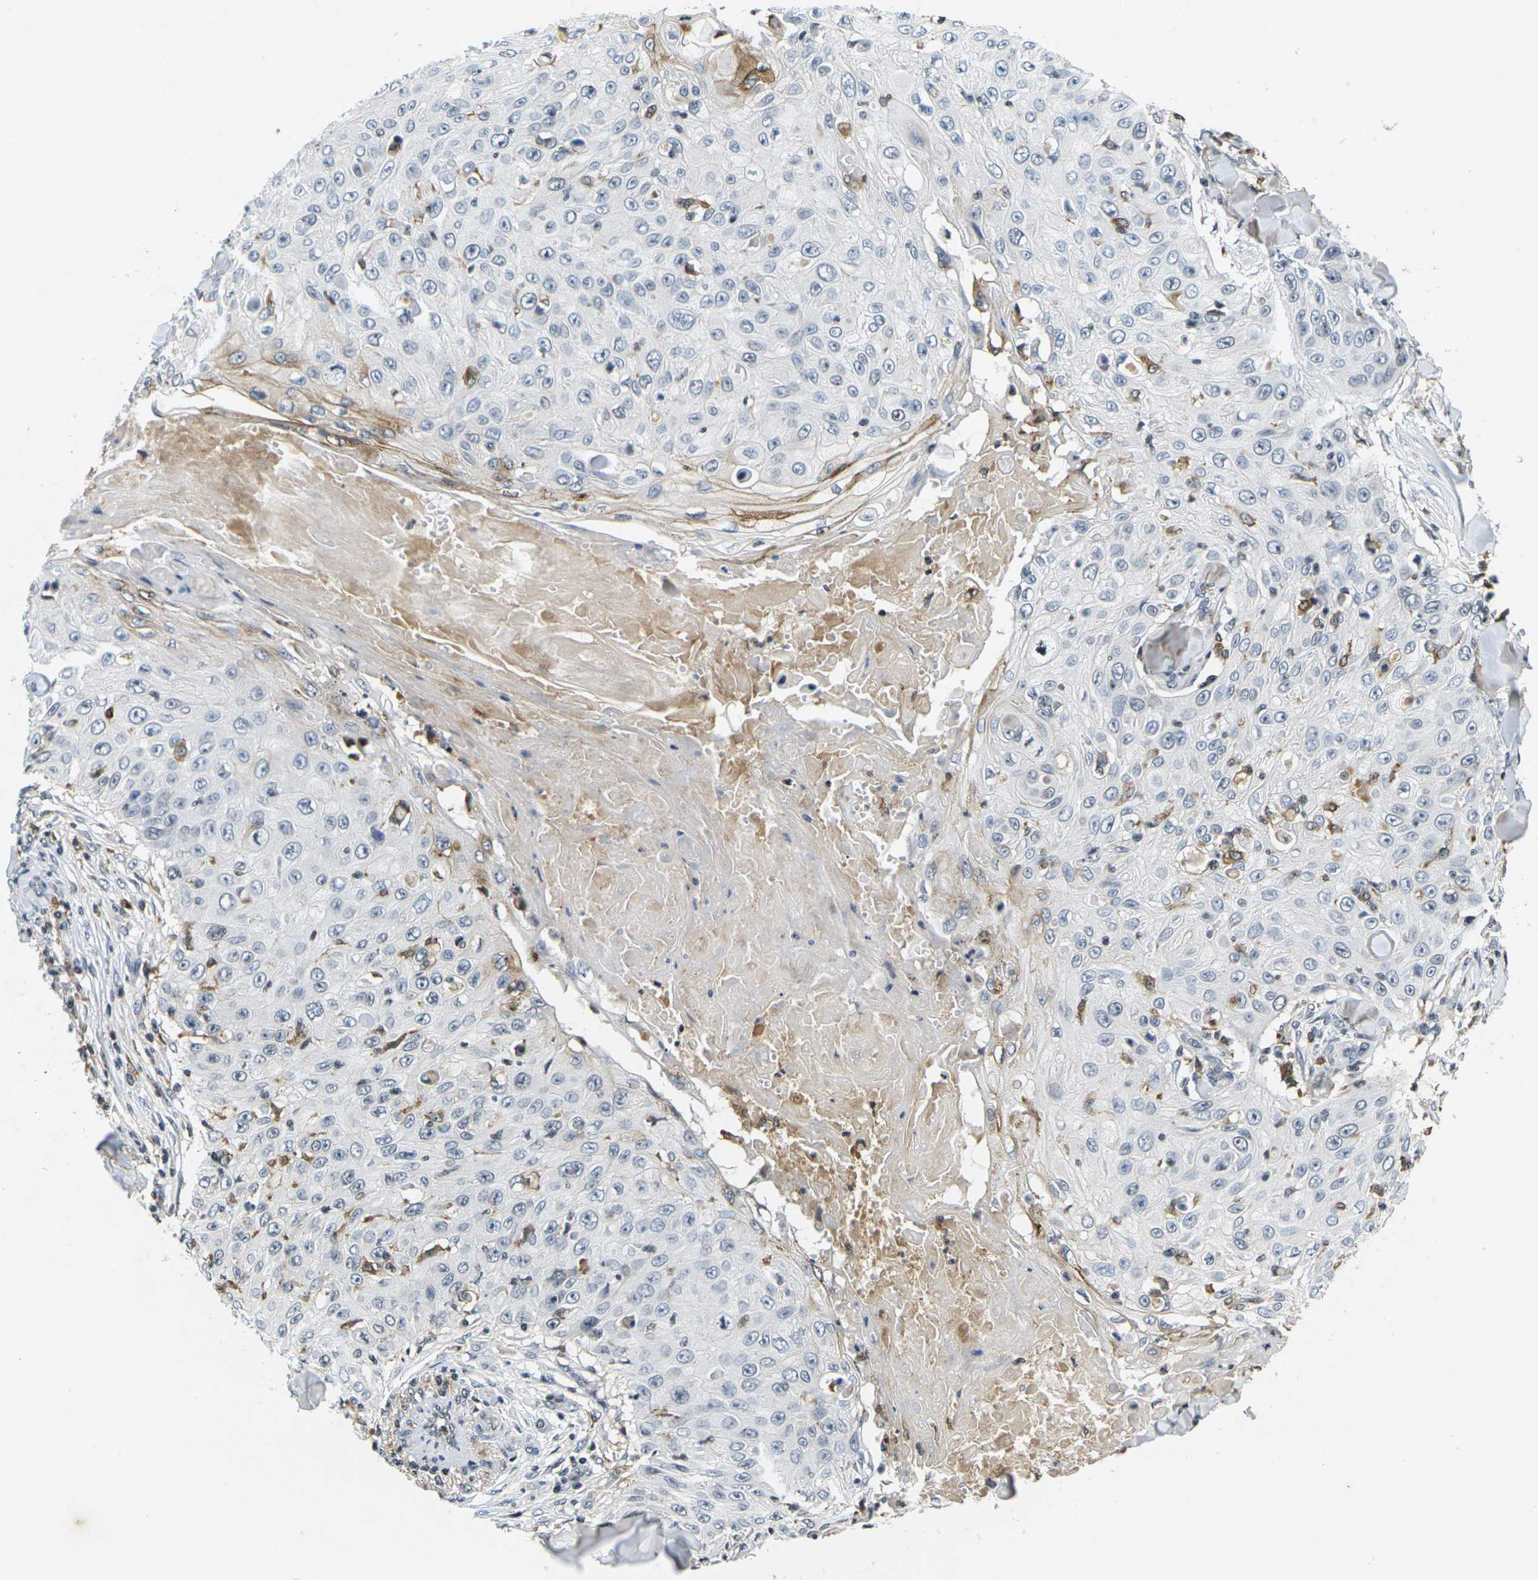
{"staining": {"intensity": "moderate", "quantity": "<25%", "location": "cytoplasmic/membranous"}, "tissue": "skin cancer", "cell_type": "Tumor cells", "image_type": "cancer", "snomed": [{"axis": "morphology", "description": "Squamous cell carcinoma, NOS"}, {"axis": "topography", "description": "Skin"}], "caption": "A high-resolution histopathology image shows IHC staining of skin cancer, which displays moderate cytoplasmic/membranous staining in about <25% of tumor cells.", "gene": "C1QC", "patient": {"sex": "male", "age": 86}}